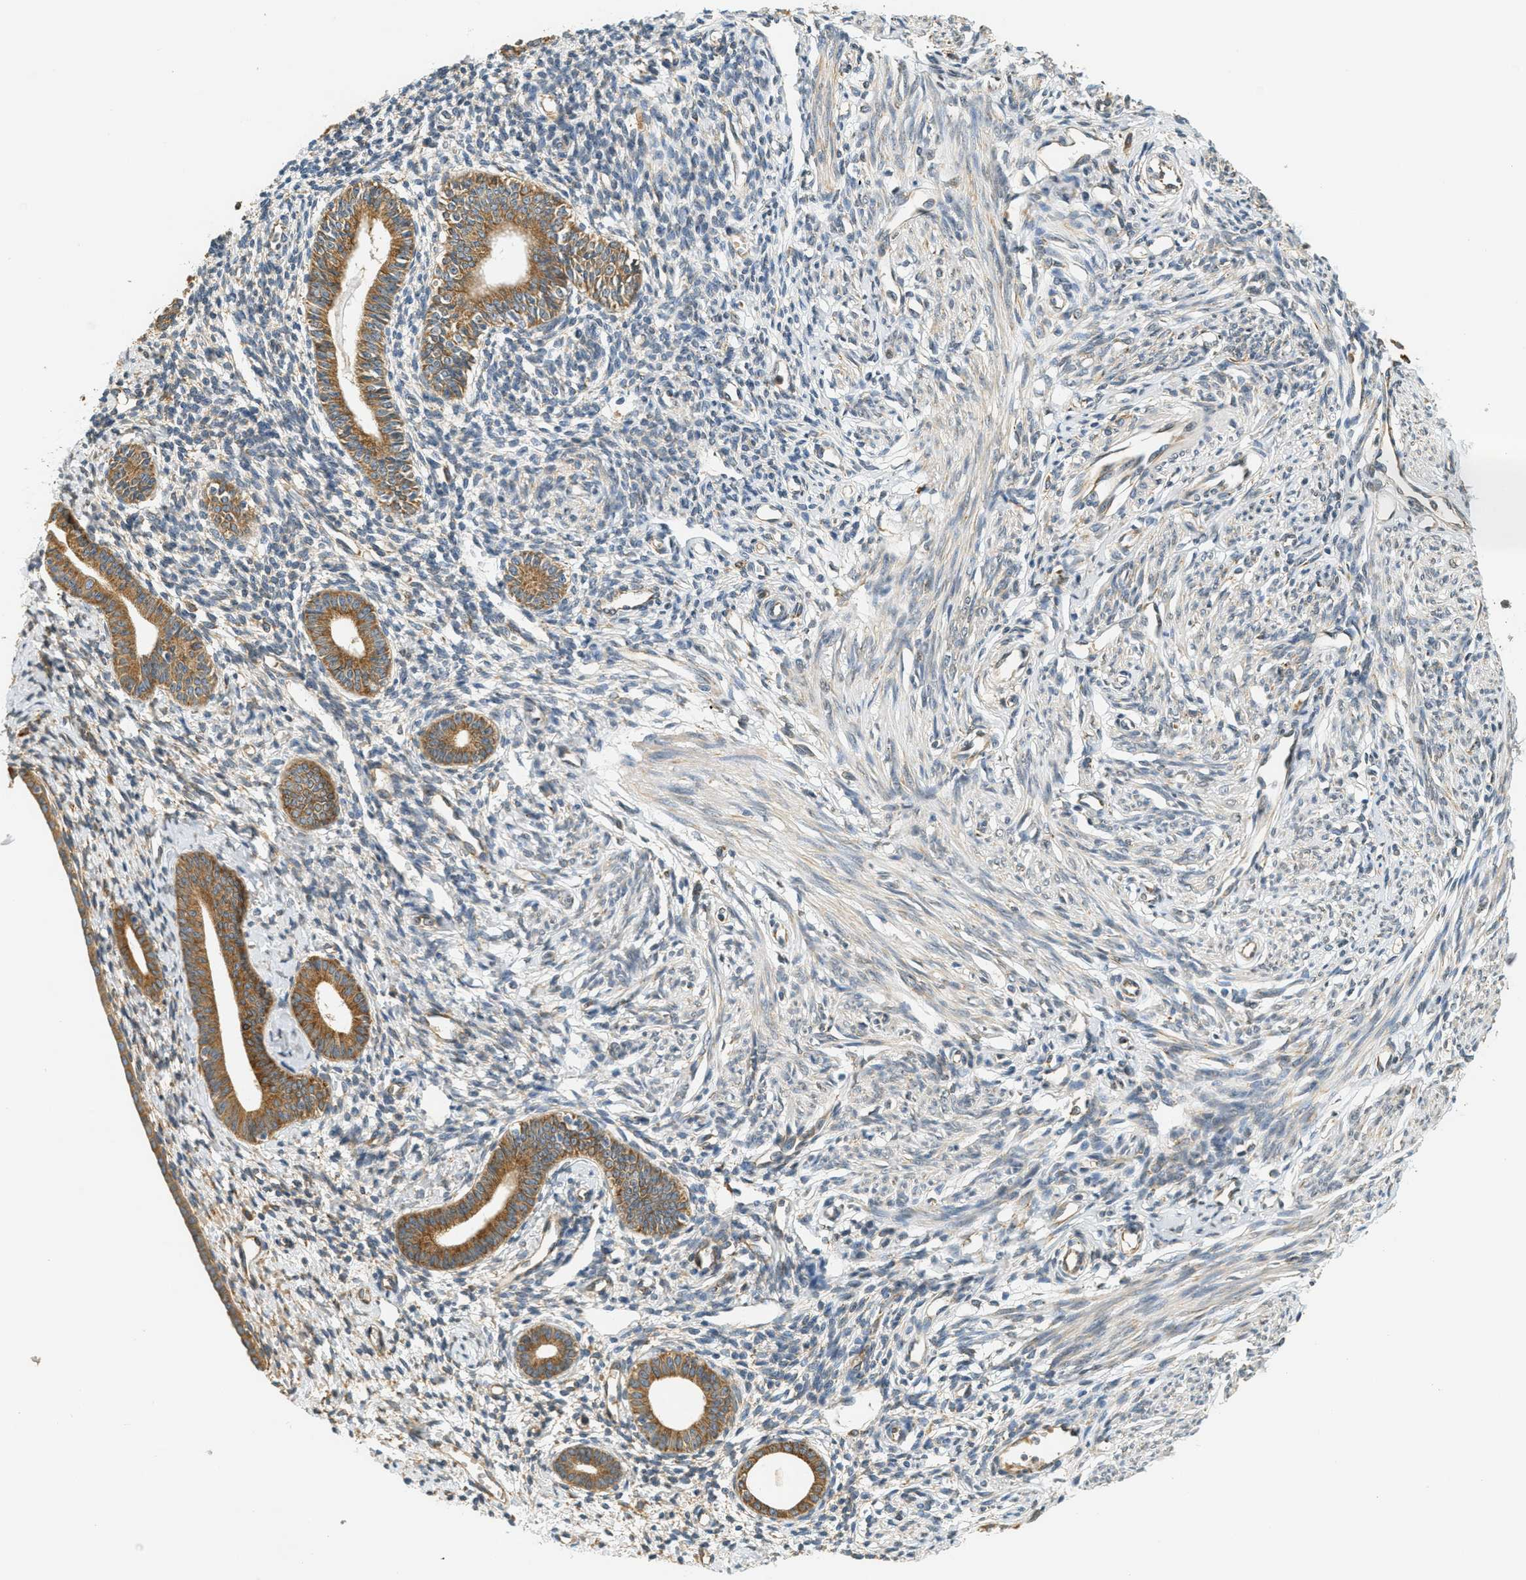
{"staining": {"intensity": "moderate", "quantity": "25%-75%", "location": "cytoplasmic/membranous"}, "tissue": "endometrium", "cell_type": "Cells in endometrial stroma", "image_type": "normal", "snomed": [{"axis": "morphology", "description": "Normal tissue, NOS"}, {"axis": "topography", "description": "Endometrium"}], "caption": "Immunohistochemical staining of normal endometrium reveals moderate cytoplasmic/membranous protein expression in approximately 25%-75% of cells in endometrial stroma.", "gene": "PDK1", "patient": {"sex": "female", "age": 71}}